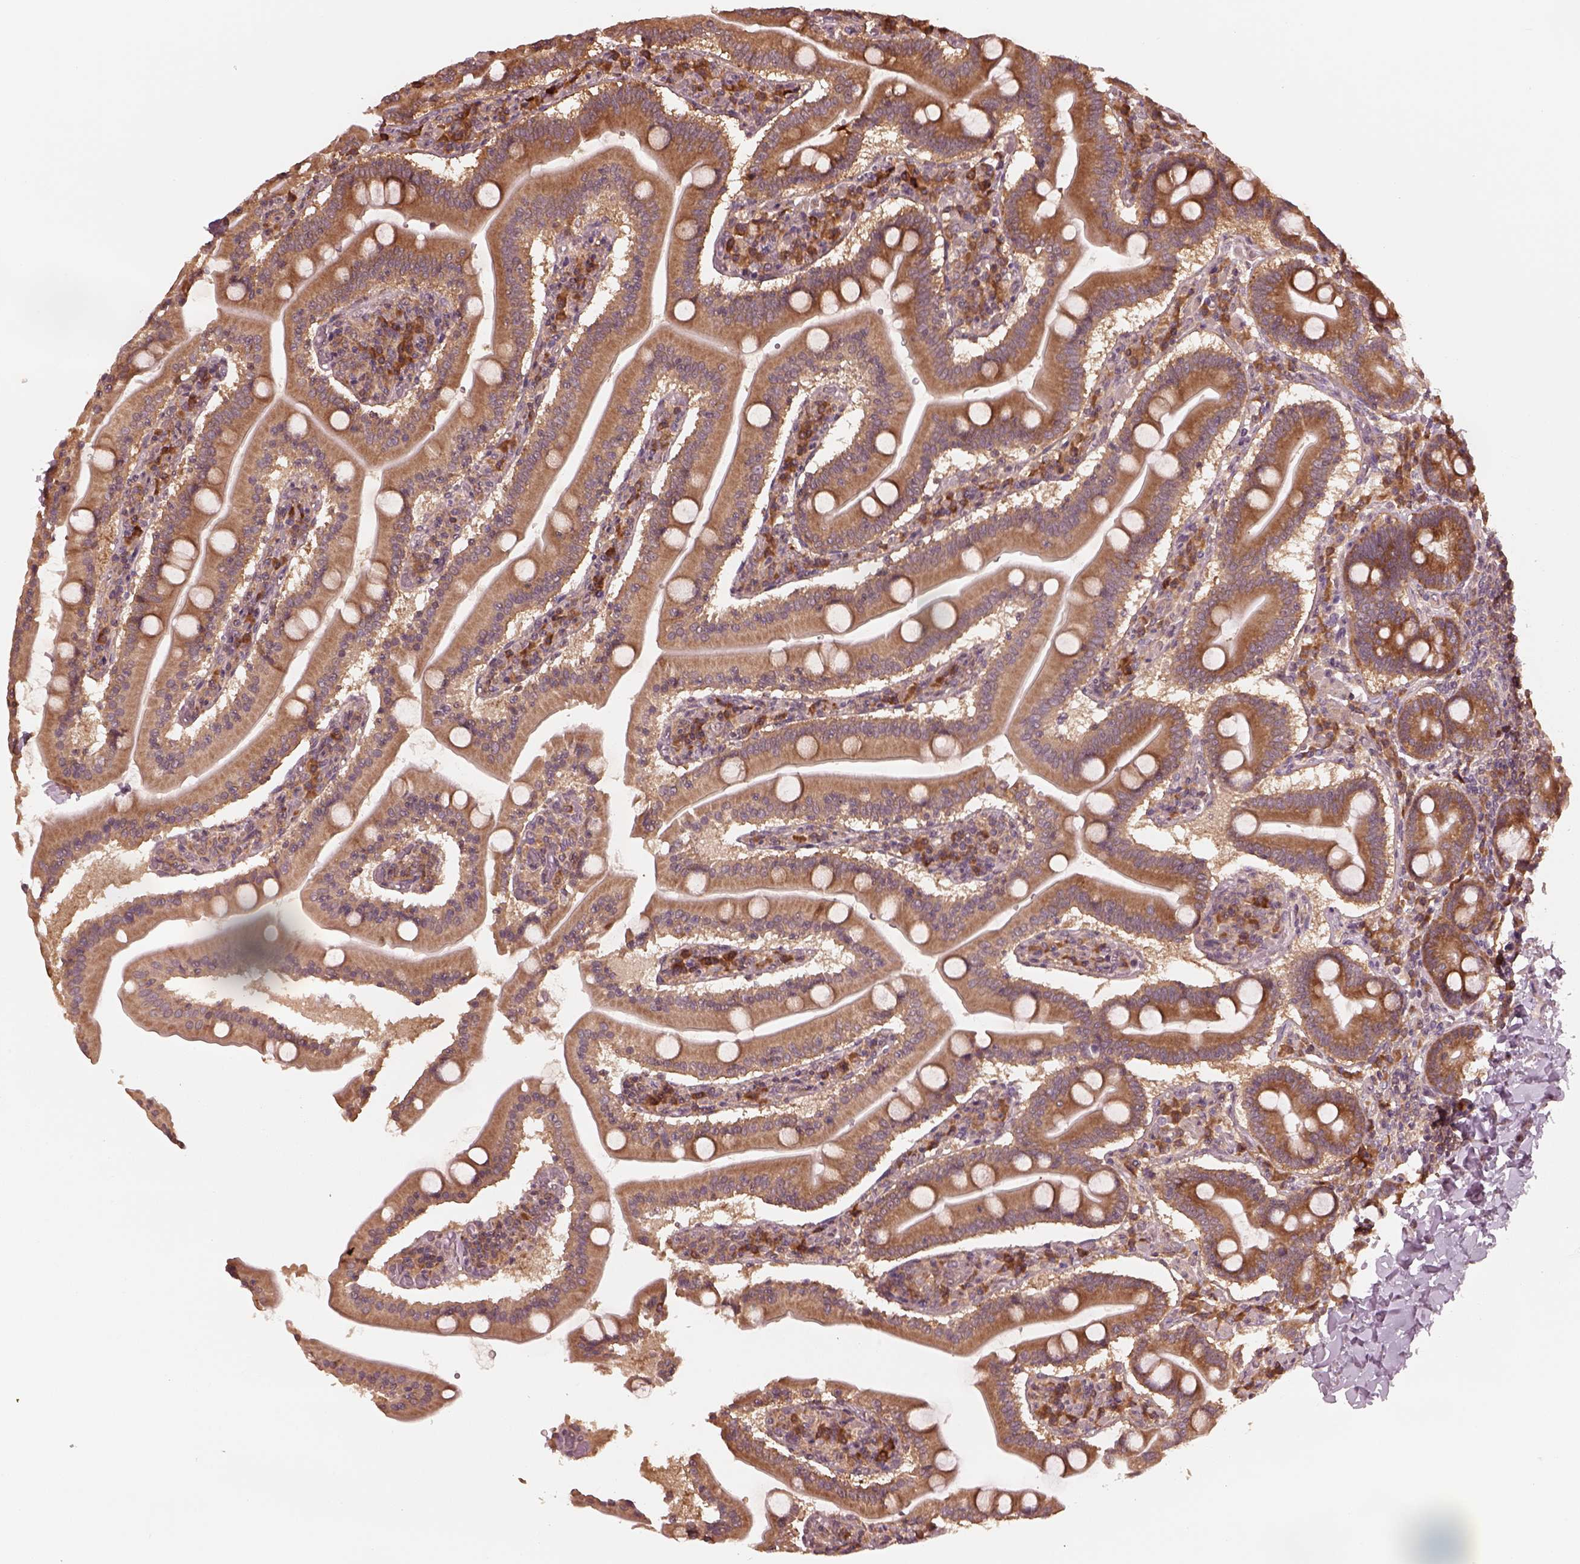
{"staining": {"intensity": "strong", "quantity": ">75%", "location": "cytoplasmic/membranous"}, "tissue": "small intestine", "cell_type": "Glandular cells", "image_type": "normal", "snomed": [{"axis": "morphology", "description": "Normal tissue, NOS"}, {"axis": "topography", "description": "Small intestine"}], "caption": "Immunohistochemical staining of unremarkable small intestine shows >75% levels of strong cytoplasmic/membranous protein positivity in about >75% of glandular cells.", "gene": "RPS5", "patient": {"sex": "male", "age": 37}}